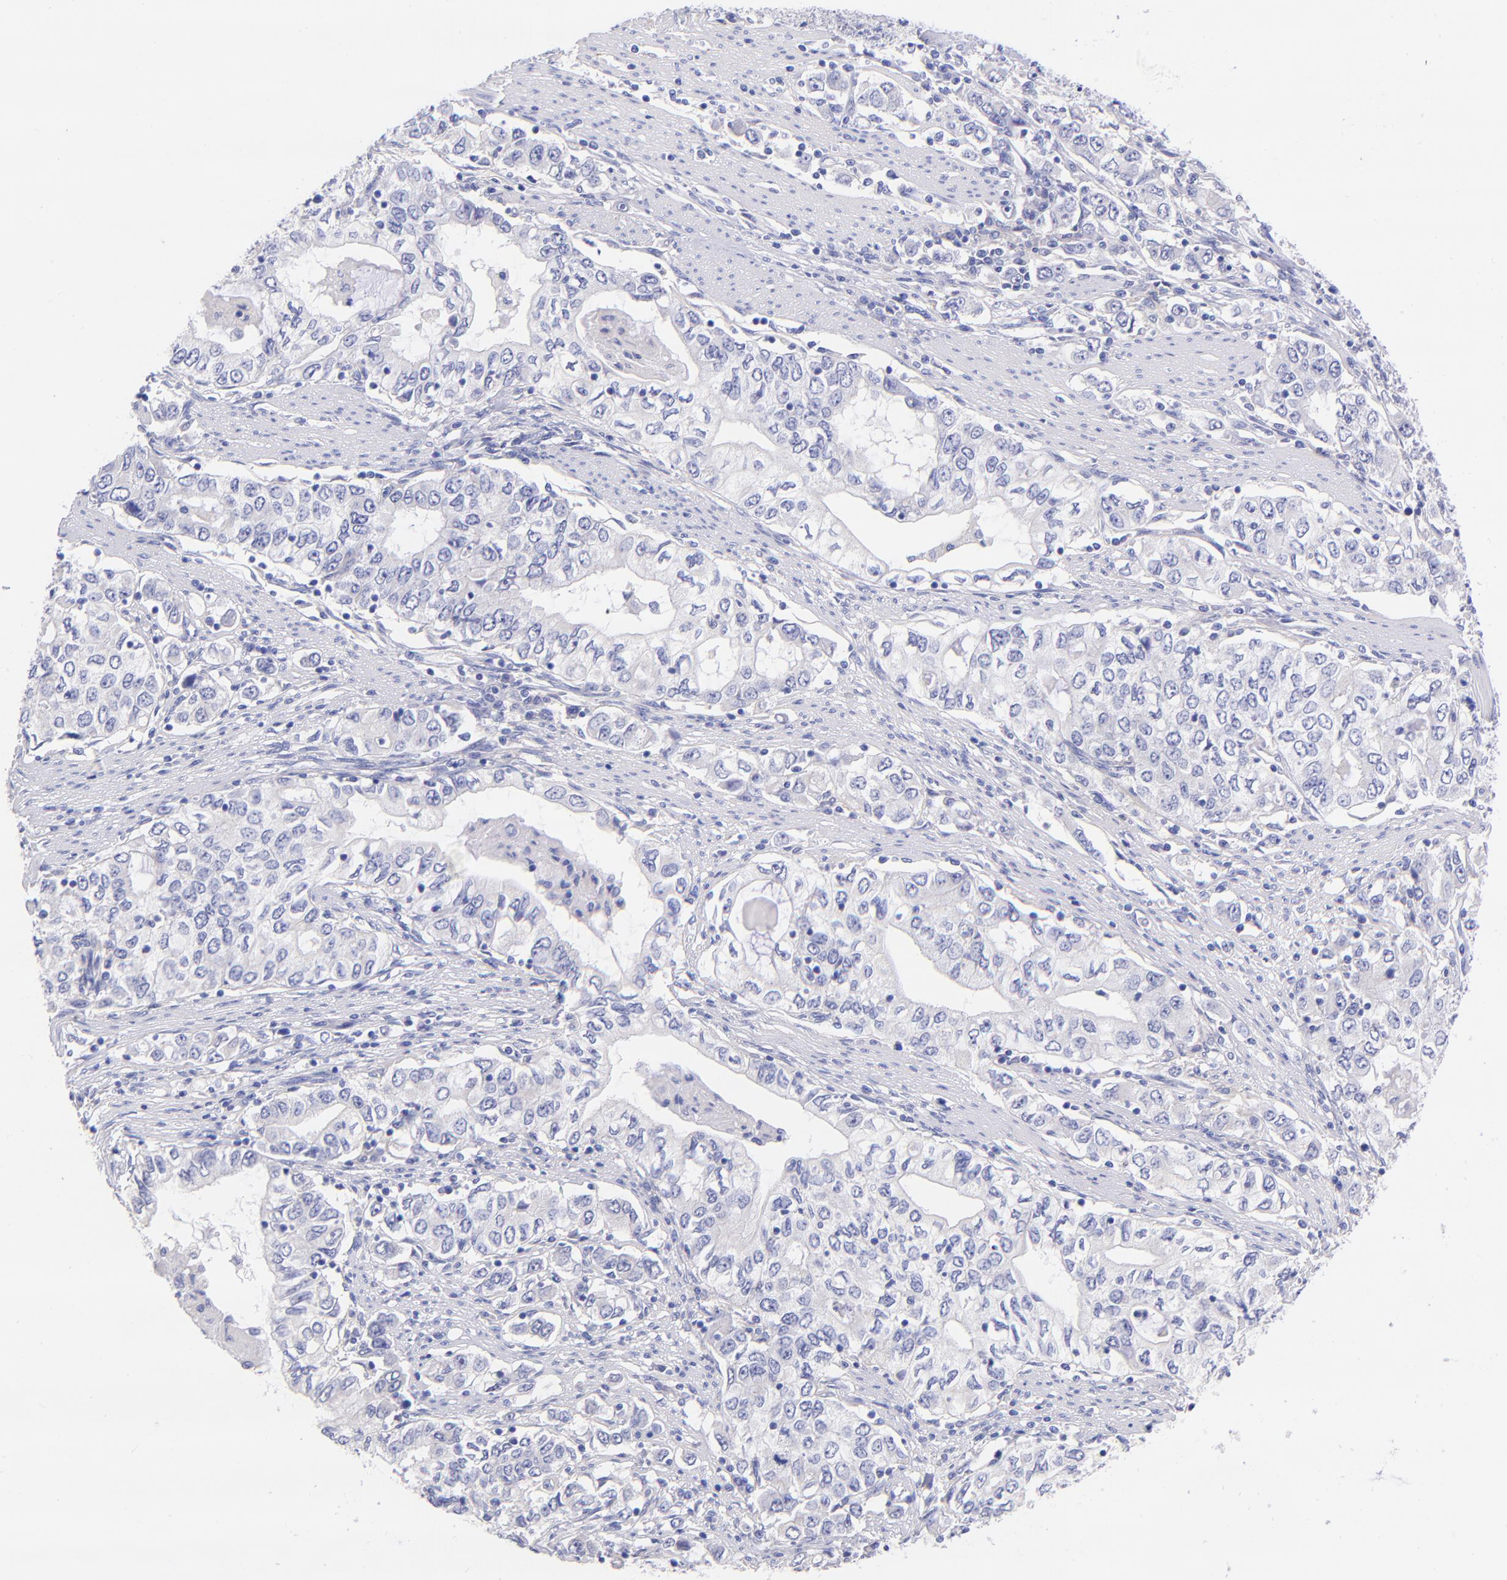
{"staining": {"intensity": "negative", "quantity": "none", "location": "none"}, "tissue": "stomach cancer", "cell_type": "Tumor cells", "image_type": "cancer", "snomed": [{"axis": "morphology", "description": "Adenocarcinoma, NOS"}, {"axis": "topography", "description": "Stomach, lower"}], "caption": "Tumor cells are negative for brown protein staining in stomach cancer (adenocarcinoma).", "gene": "RAB3B", "patient": {"sex": "female", "age": 72}}